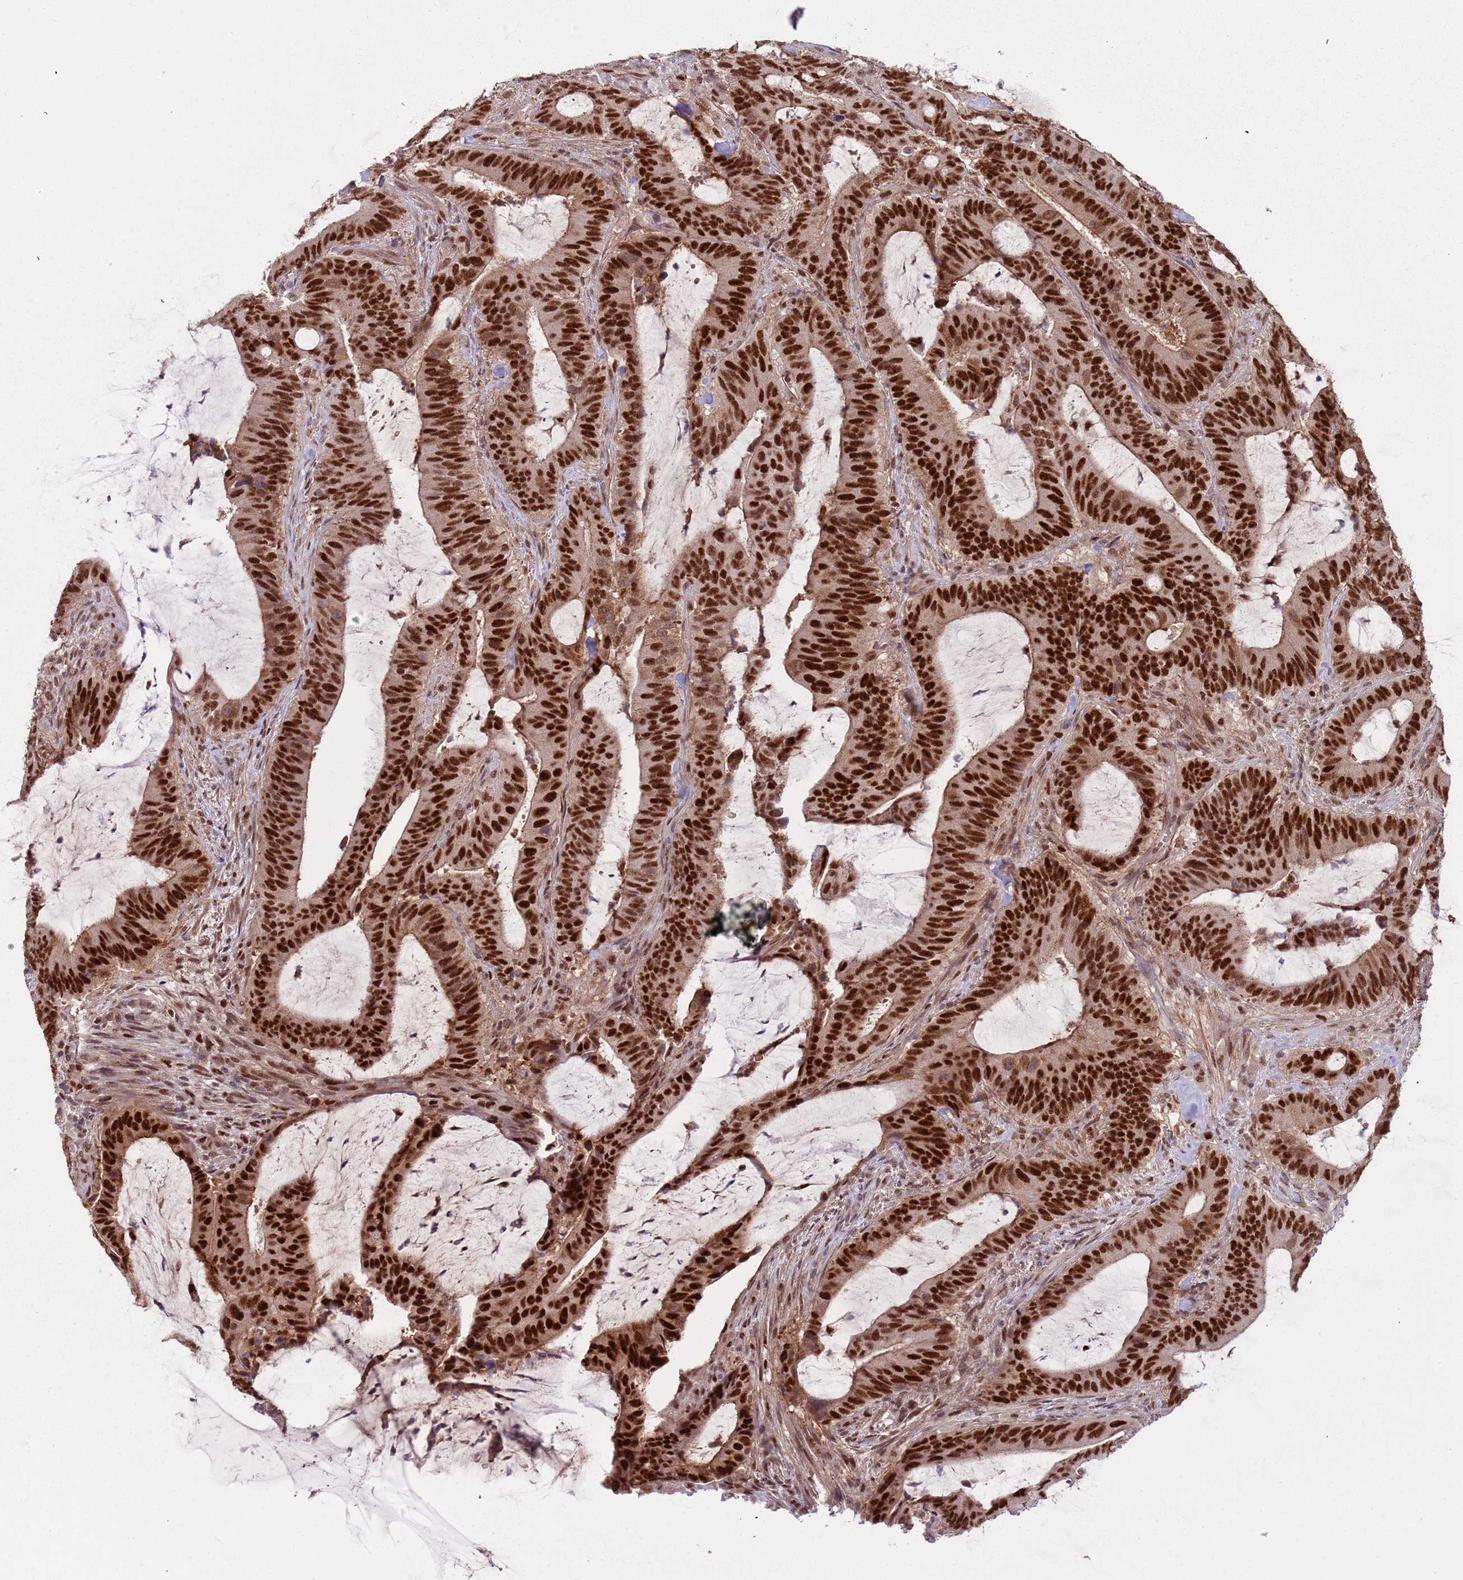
{"staining": {"intensity": "strong", "quantity": ">75%", "location": "nuclear"}, "tissue": "colorectal cancer", "cell_type": "Tumor cells", "image_type": "cancer", "snomed": [{"axis": "morphology", "description": "Adenocarcinoma, NOS"}, {"axis": "topography", "description": "Colon"}], "caption": "This is an image of IHC staining of colorectal cancer, which shows strong positivity in the nuclear of tumor cells.", "gene": "RMND5B", "patient": {"sex": "female", "age": 43}}